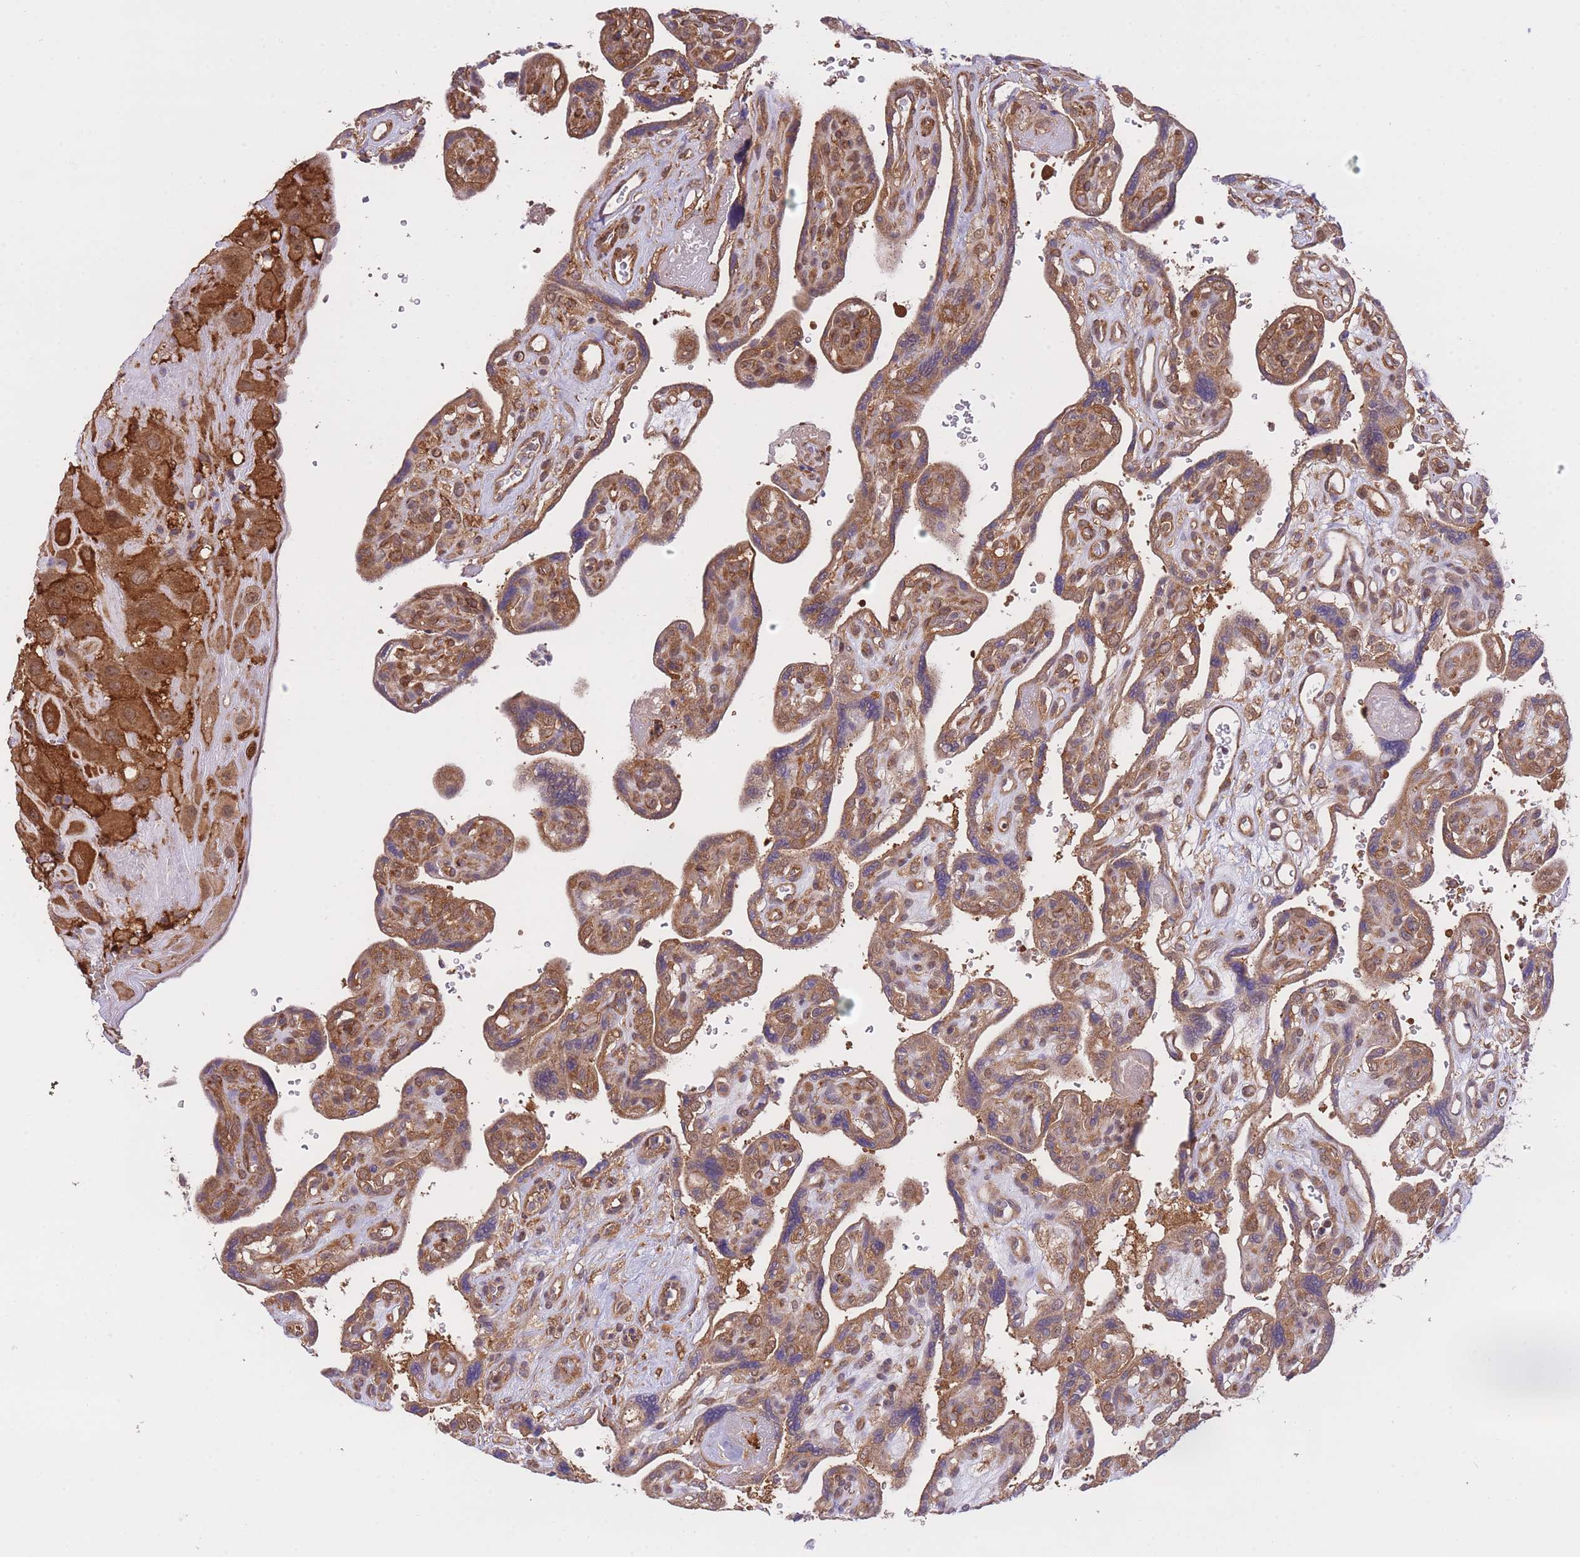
{"staining": {"intensity": "moderate", "quantity": ">75%", "location": "cytoplasmic/membranous"}, "tissue": "placenta", "cell_type": "Decidual cells", "image_type": "normal", "snomed": [{"axis": "morphology", "description": "Normal tissue, NOS"}, {"axis": "topography", "description": "Placenta"}], "caption": "DAB (3,3'-diaminobenzidine) immunohistochemical staining of unremarkable human placenta demonstrates moderate cytoplasmic/membranous protein positivity in about >75% of decidual cells.", "gene": "EXOSC8", "patient": {"sex": "female", "age": 39}}